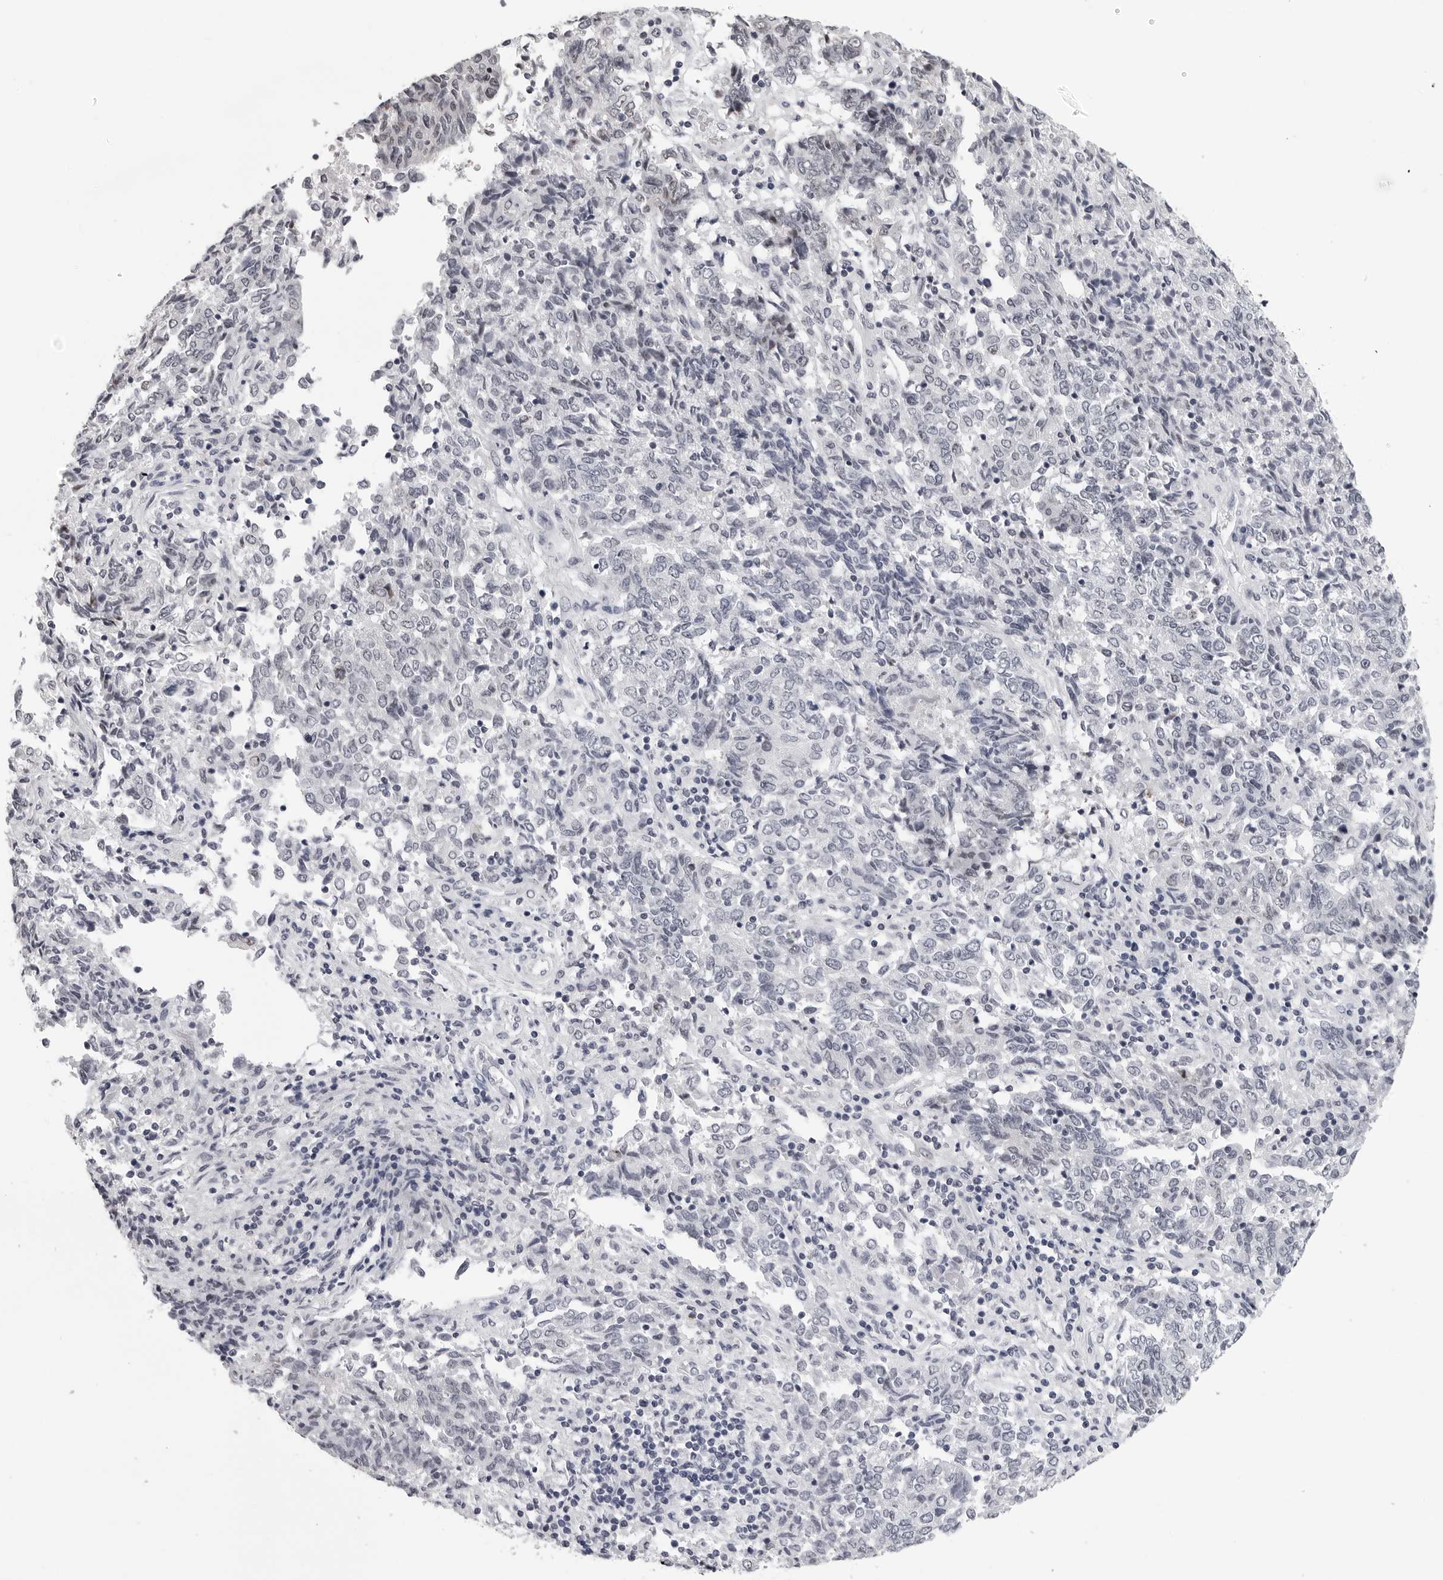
{"staining": {"intensity": "negative", "quantity": "none", "location": "none"}, "tissue": "endometrial cancer", "cell_type": "Tumor cells", "image_type": "cancer", "snomed": [{"axis": "morphology", "description": "Adenocarcinoma, NOS"}, {"axis": "topography", "description": "Endometrium"}], "caption": "DAB (3,3'-diaminobenzidine) immunohistochemical staining of endometrial cancer demonstrates no significant positivity in tumor cells.", "gene": "GNL2", "patient": {"sex": "female", "age": 80}}